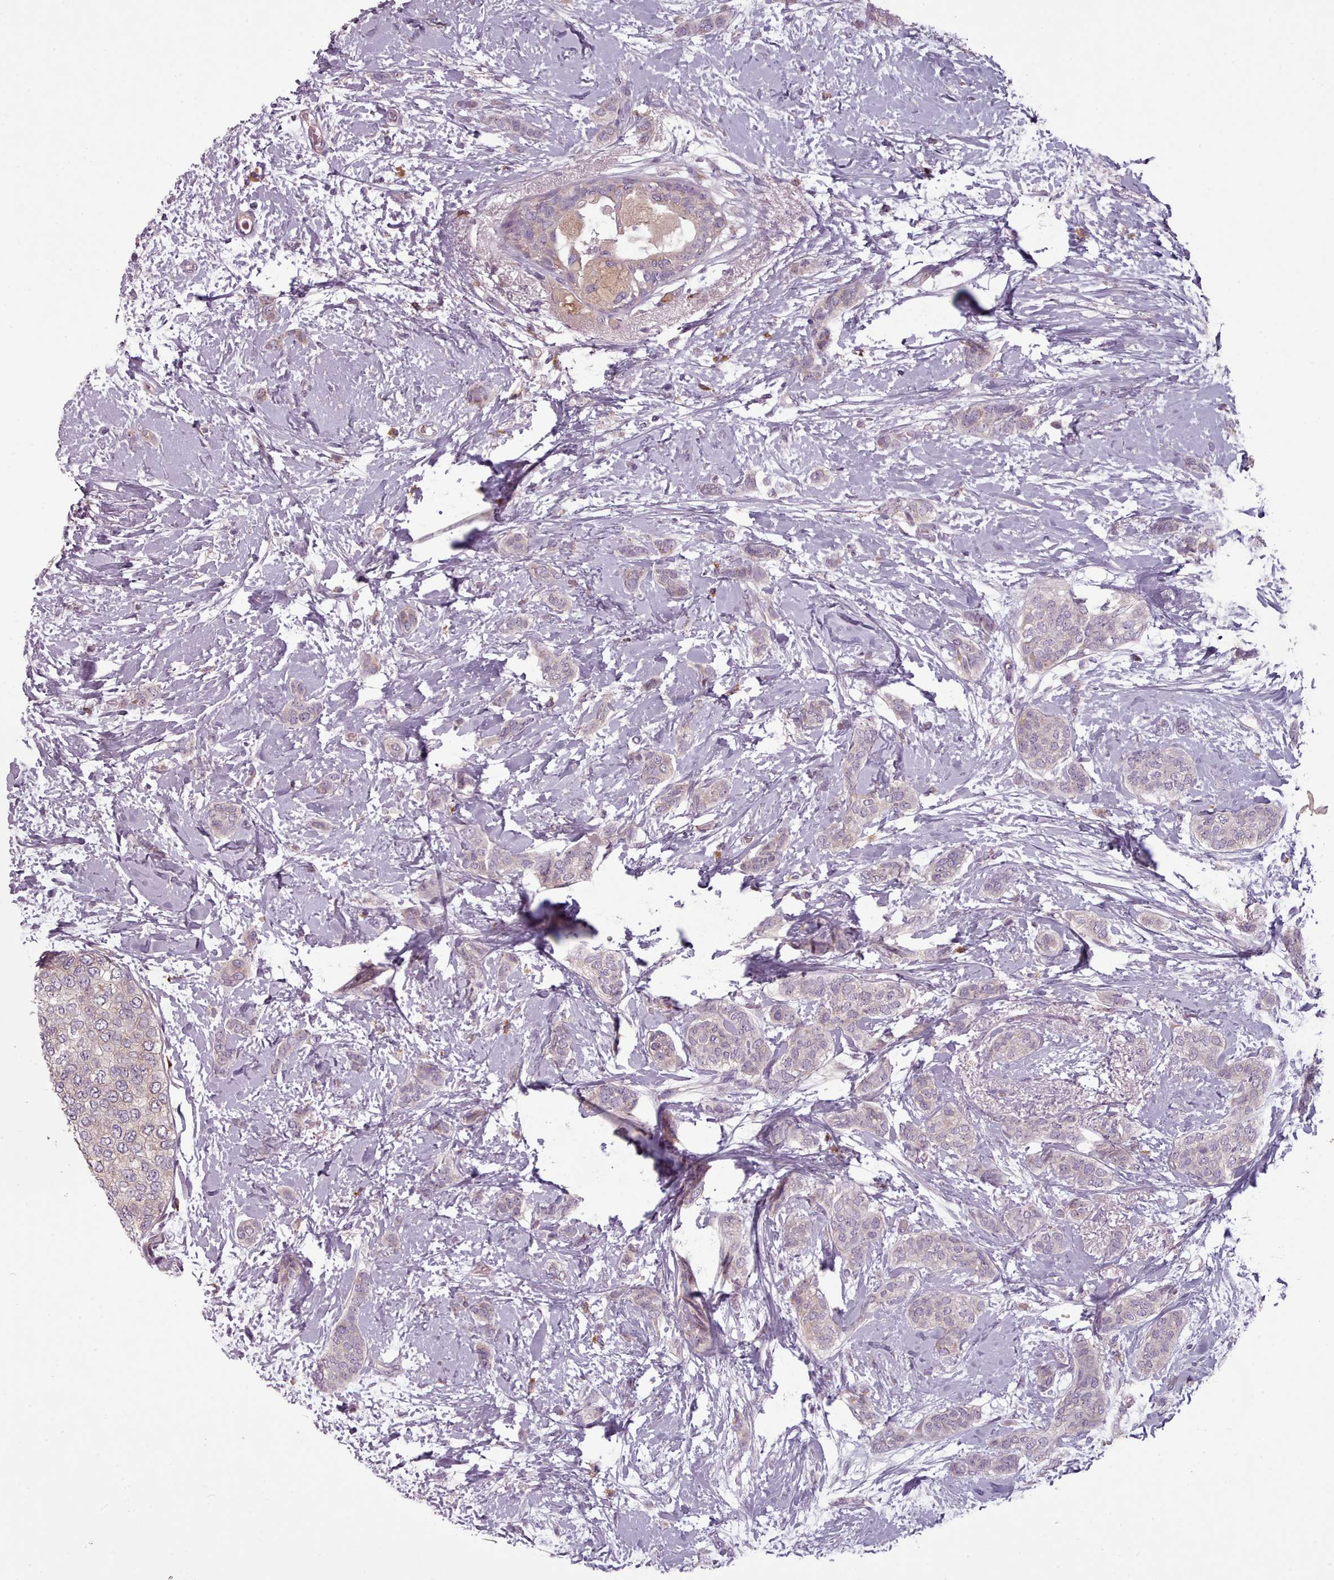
{"staining": {"intensity": "weak", "quantity": "<25%", "location": "cytoplasmic/membranous"}, "tissue": "breast cancer", "cell_type": "Tumor cells", "image_type": "cancer", "snomed": [{"axis": "morphology", "description": "Duct carcinoma"}, {"axis": "topography", "description": "Breast"}], "caption": "DAB immunohistochemical staining of human invasive ductal carcinoma (breast) shows no significant positivity in tumor cells. (IHC, brightfield microscopy, high magnification).", "gene": "LAPTM5", "patient": {"sex": "female", "age": 72}}